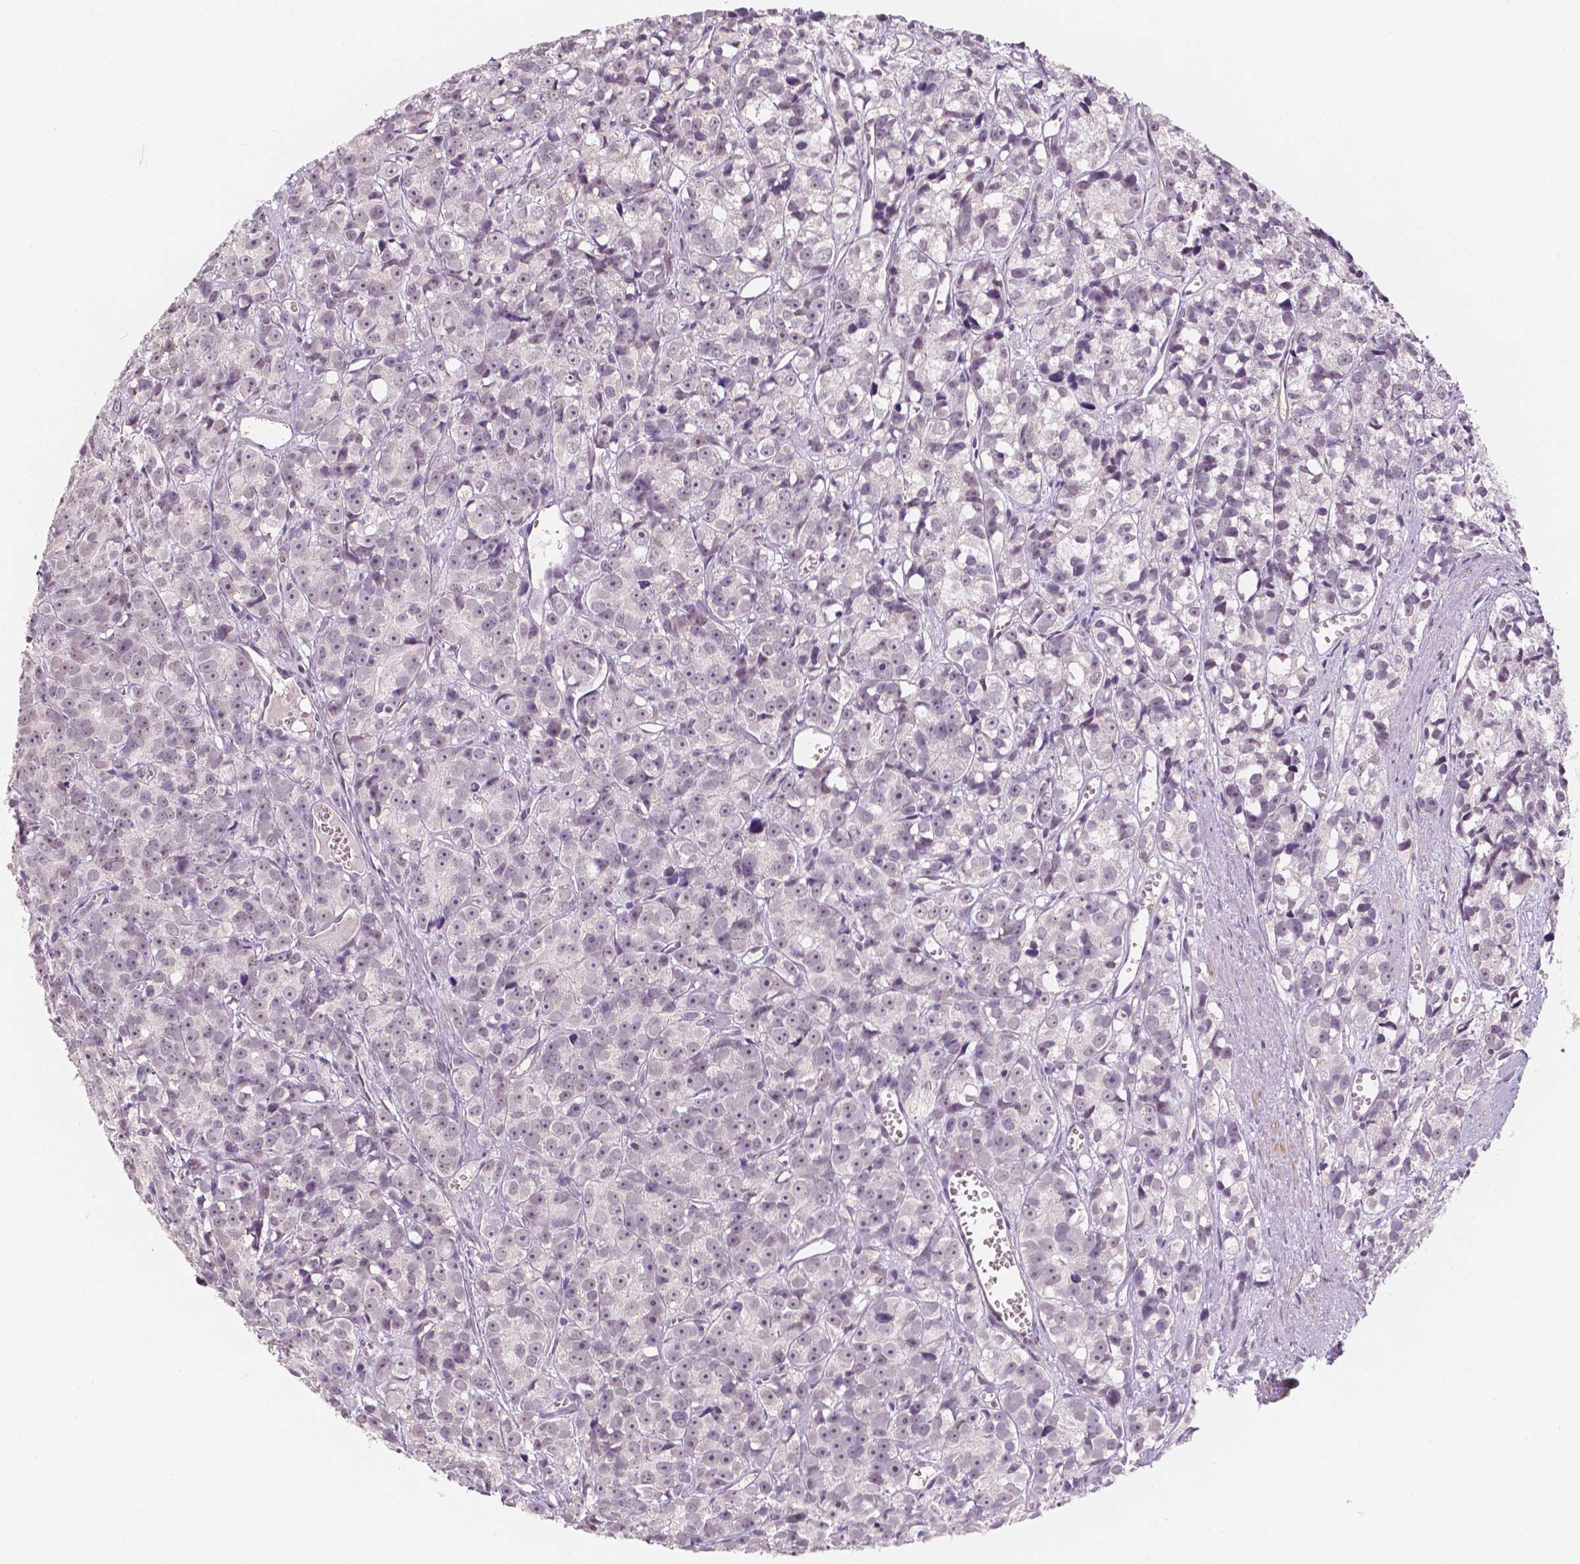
{"staining": {"intensity": "negative", "quantity": "none", "location": "none"}, "tissue": "prostate cancer", "cell_type": "Tumor cells", "image_type": "cancer", "snomed": [{"axis": "morphology", "description": "Adenocarcinoma, High grade"}, {"axis": "topography", "description": "Prostate"}], "caption": "A high-resolution image shows immunohistochemistry staining of prostate cancer, which displays no significant expression in tumor cells.", "gene": "KDM5B", "patient": {"sex": "male", "age": 77}}